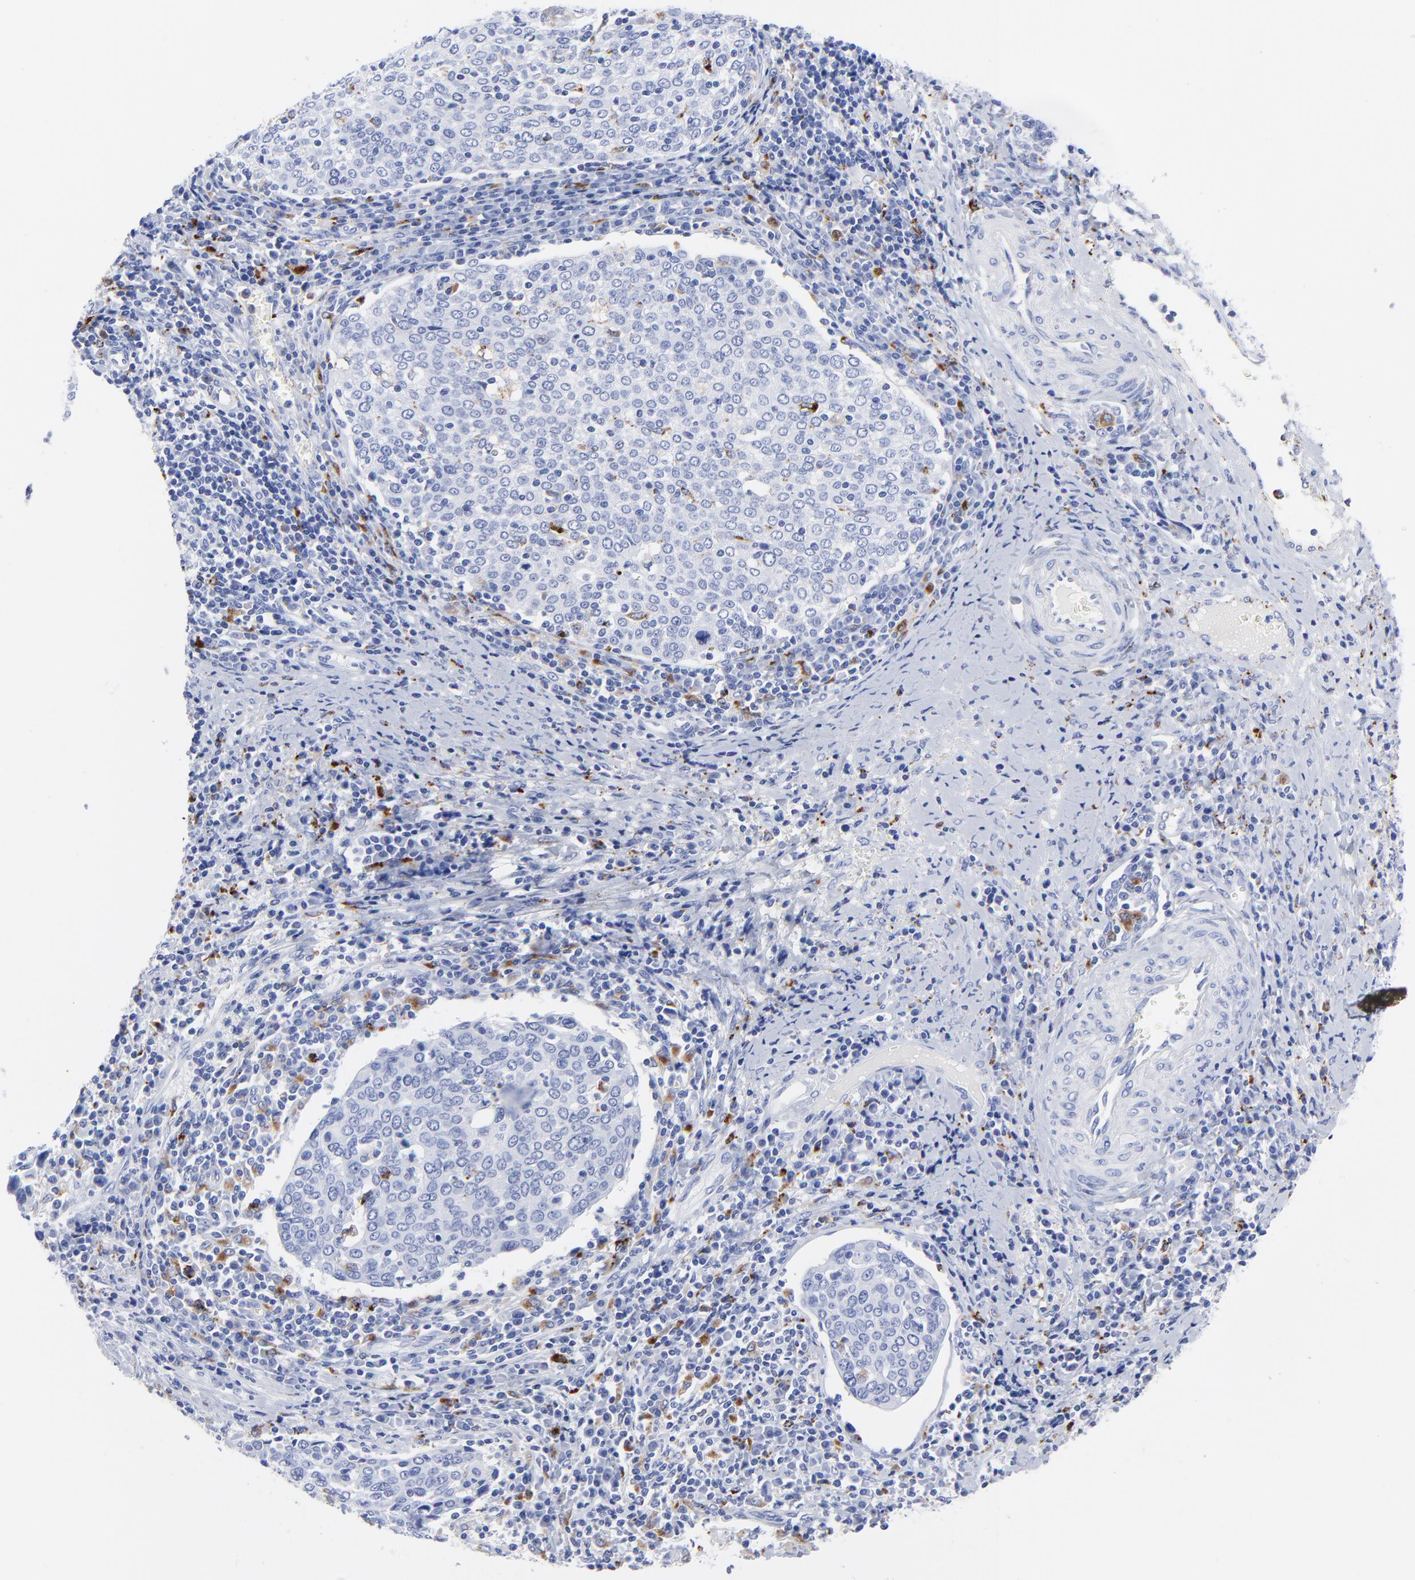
{"staining": {"intensity": "moderate", "quantity": "<25%", "location": "cytoplasmic/membranous"}, "tissue": "cervical cancer", "cell_type": "Tumor cells", "image_type": "cancer", "snomed": [{"axis": "morphology", "description": "Squamous cell carcinoma, NOS"}, {"axis": "topography", "description": "Cervix"}], "caption": "The image shows staining of cervical cancer, revealing moderate cytoplasmic/membranous protein expression (brown color) within tumor cells.", "gene": "CPVL", "patient": {"sex": "female", "age": 40}}